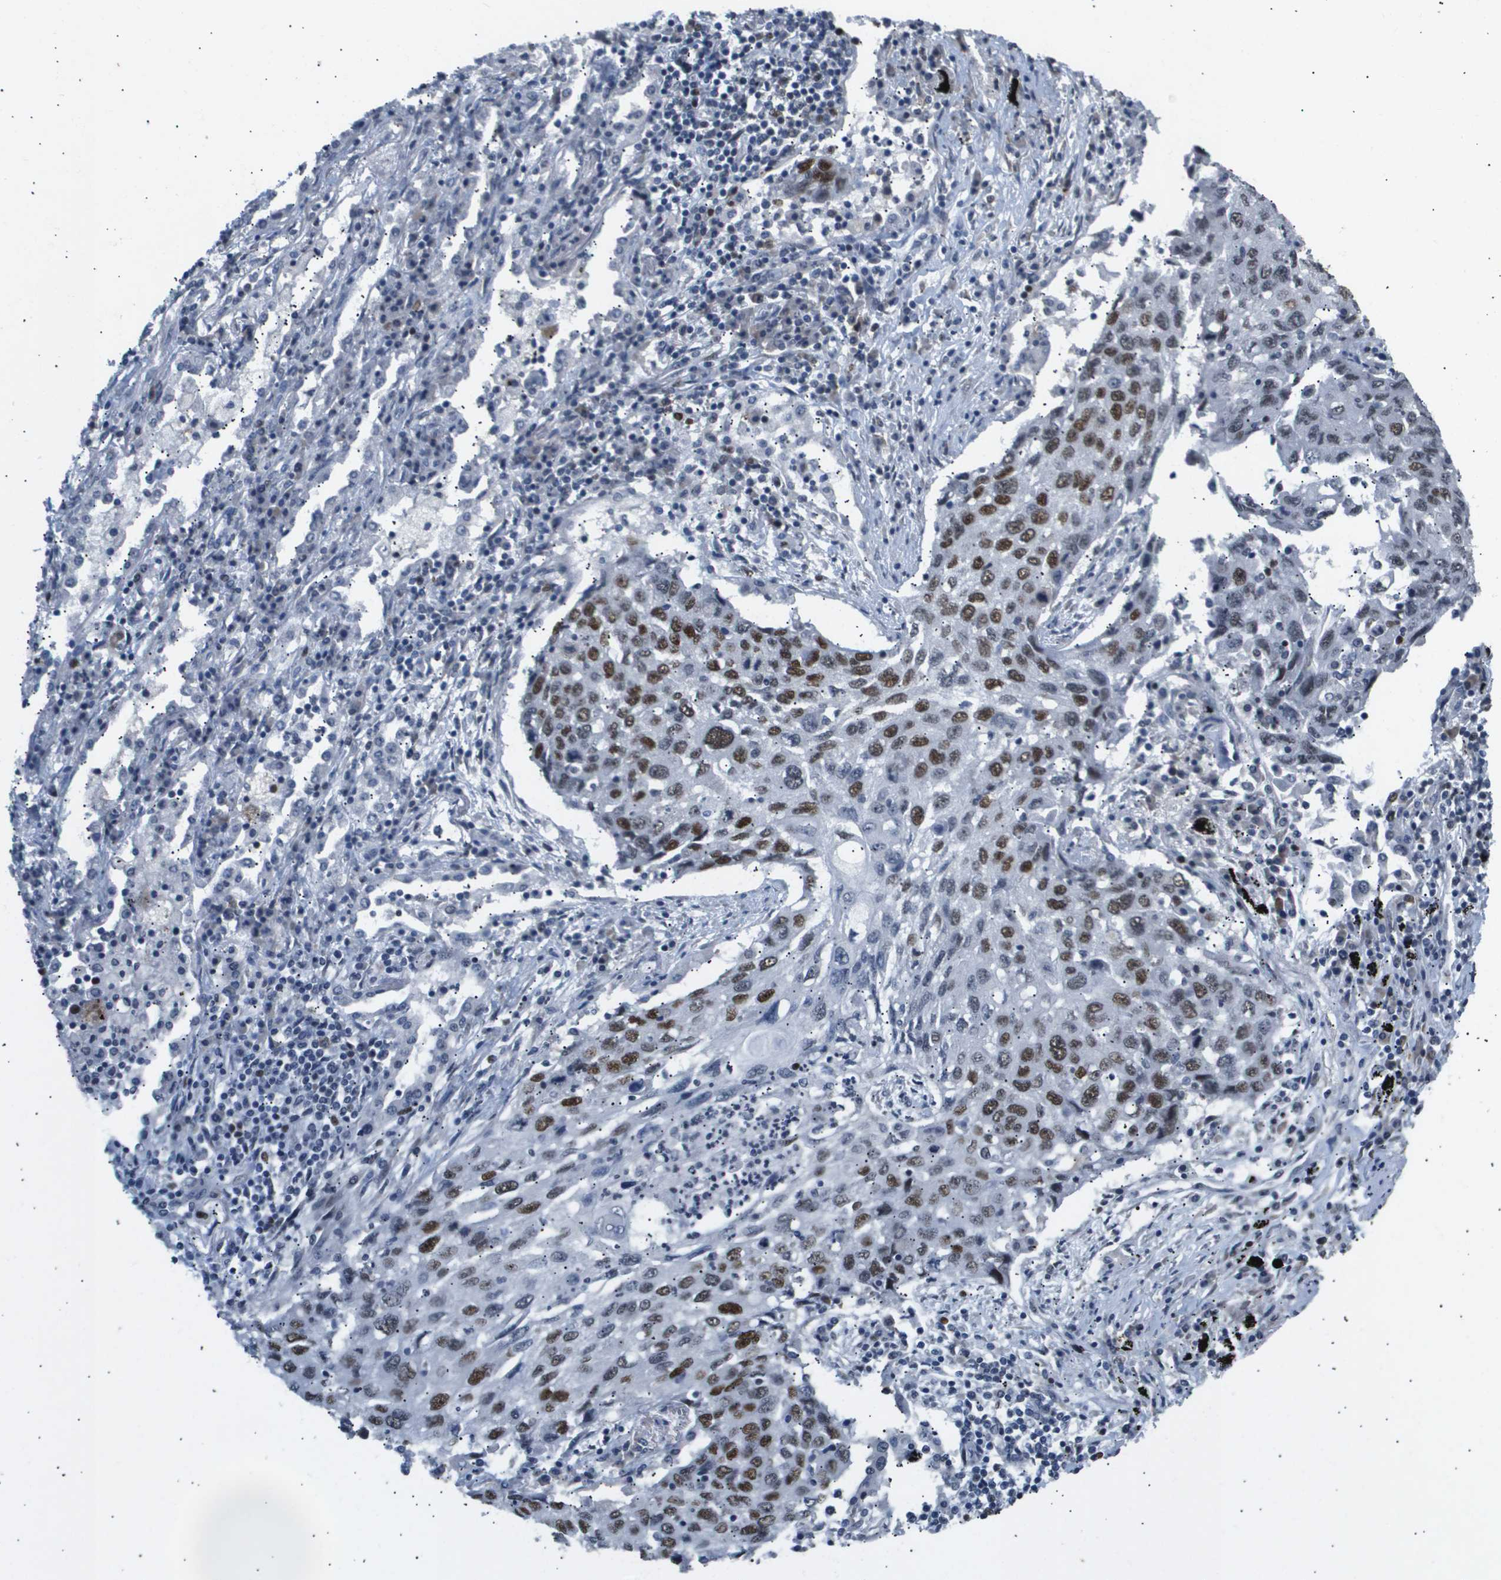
{"staining": {"intensity": "moderate", "quantity": ">75%", "location": "nuclear"}, "tissue": "lung cancer", "cell_type": "Tumor cells", "image_type": "cancer", "snomed": [{"axis": "morphology", "description": "Squamous cell carcinoma, NOS"}, {"axis": "topography", "description": "Lung"}], "caption": "Squamous cell carcinoma (lung) stained with a brown dye demonstrates moderate nuclear positive expression in about >75% of tumor cells.", "gene": "ANAPC2", "patient": {"sex": "female", "age": 63}}